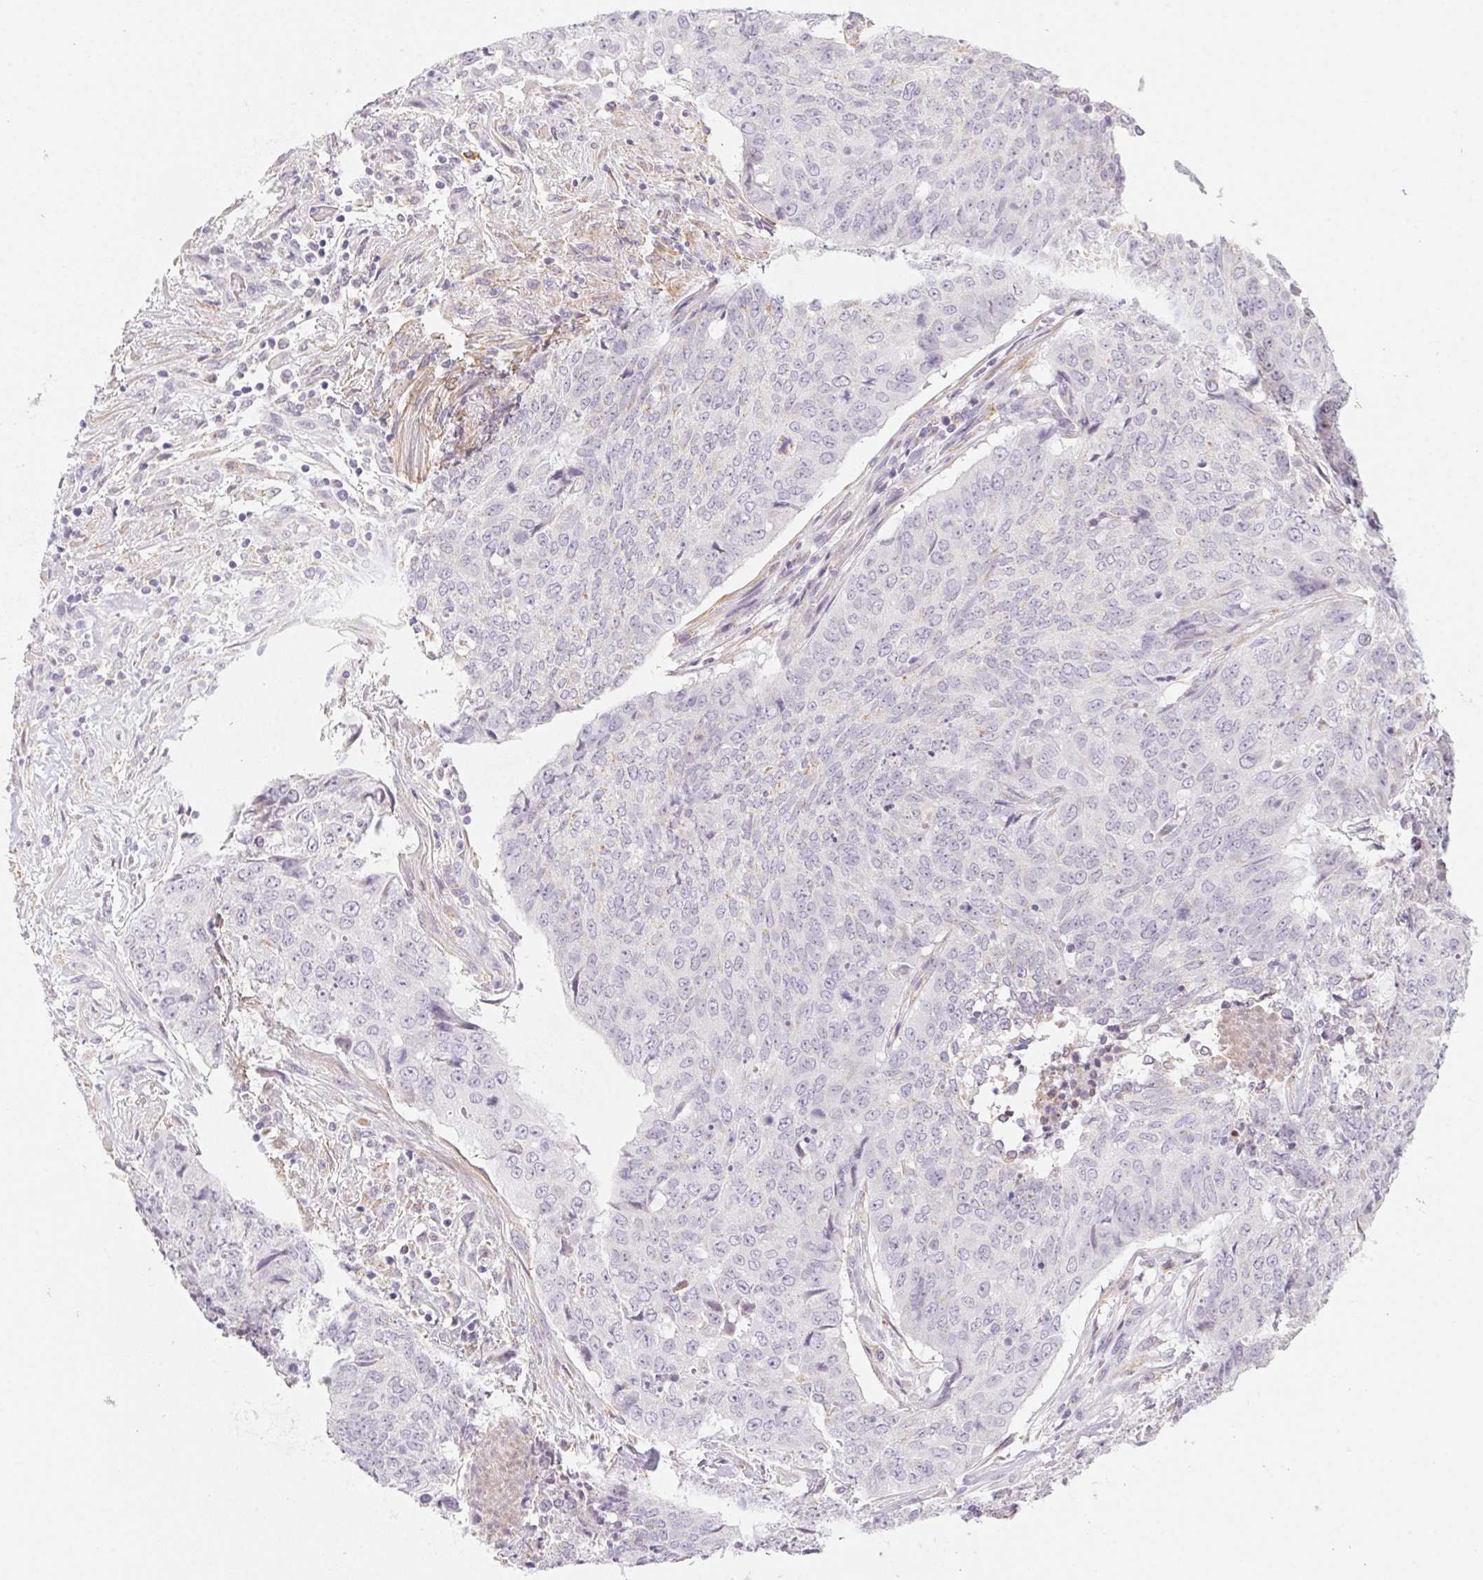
{"staining": {"intensity": "negative", "quantity": "none", "location": "none"}, "tissue": "lung cancer", "cell_type": "Tumor cells", "image_type": "cancer", "snomed": [{"axis": "morphology", "description": "Normal tissue, NOS"}, {"axis": "morphology", "description": "Squamous cell carcinoma, NOS"}, {"axis": "topography", "description": "Bronchus"}, {"axis": "topography", "description": "Lung"}], "caption": "This is an immunohistochemistry (IHC) micrograph of squamous cell carcinoma (lung). There is no expression in tumor cells.", "gene": "PRPH", "patient": {"sex": "male", "age": 64}}